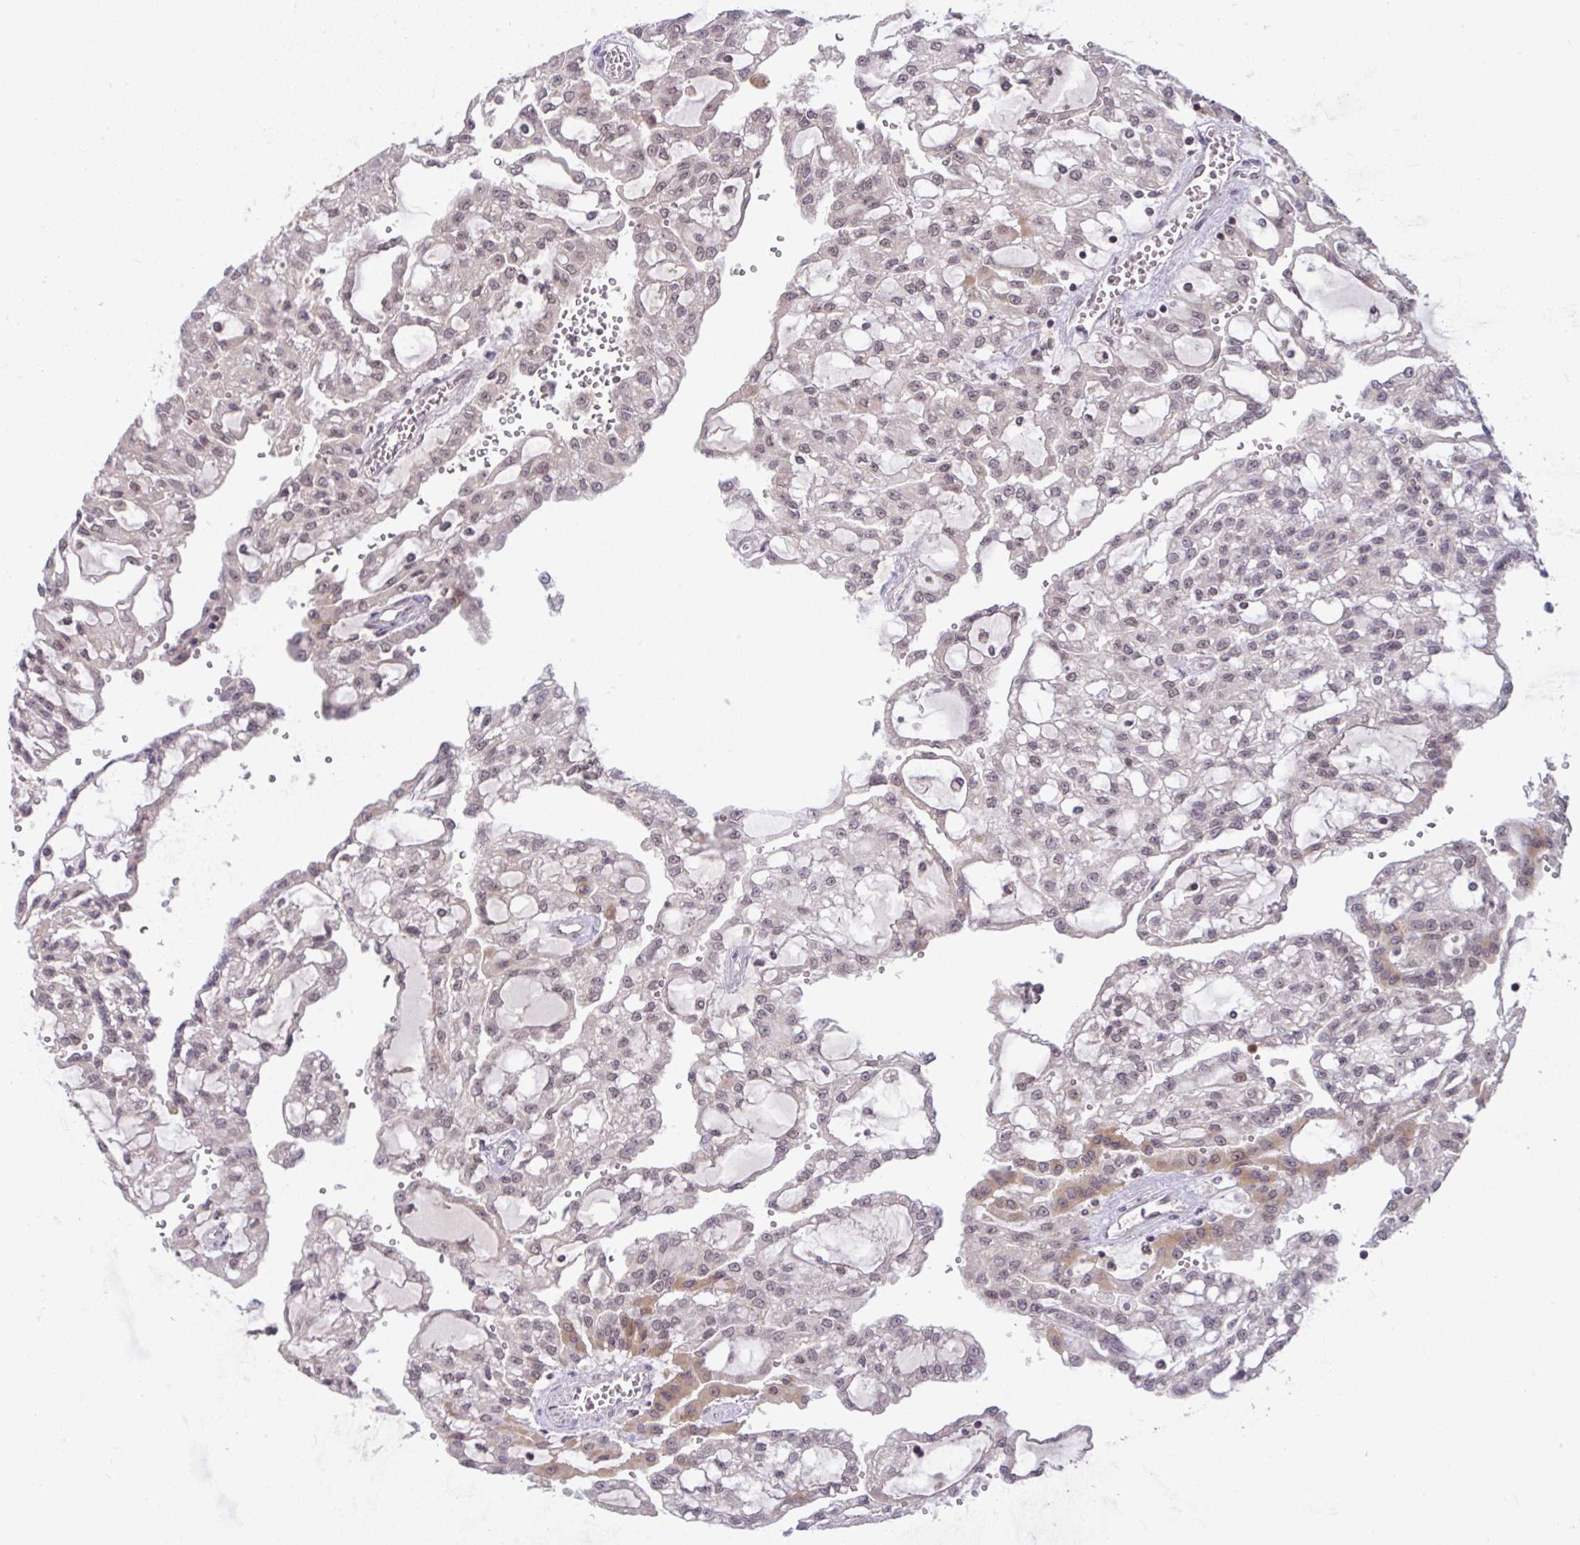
{"staining": {"intensity": "weak", "quantity": "25%-75%", "location": "cytoplasmic/membranous,nuclear"}, "tissue": "renal cancer", "cell_type": "Tumor cells", "image_type": "cancer", "snomed": [{"axis": "morphology", "description": "Adenocarcinoma, NOS"}, {"axis": "topography", "description": "Kidney"}], "caption": "Tumor cells demonstrate low levels of weak cytoplasmic/membranous and nuclear expression in about 25%-75% of cells in renal cancer. (brown staining indicates protein expression, while blue staining denotes nuclei).", "gene": "KLF2", "patient": {"sex": "male", "age": 63}}